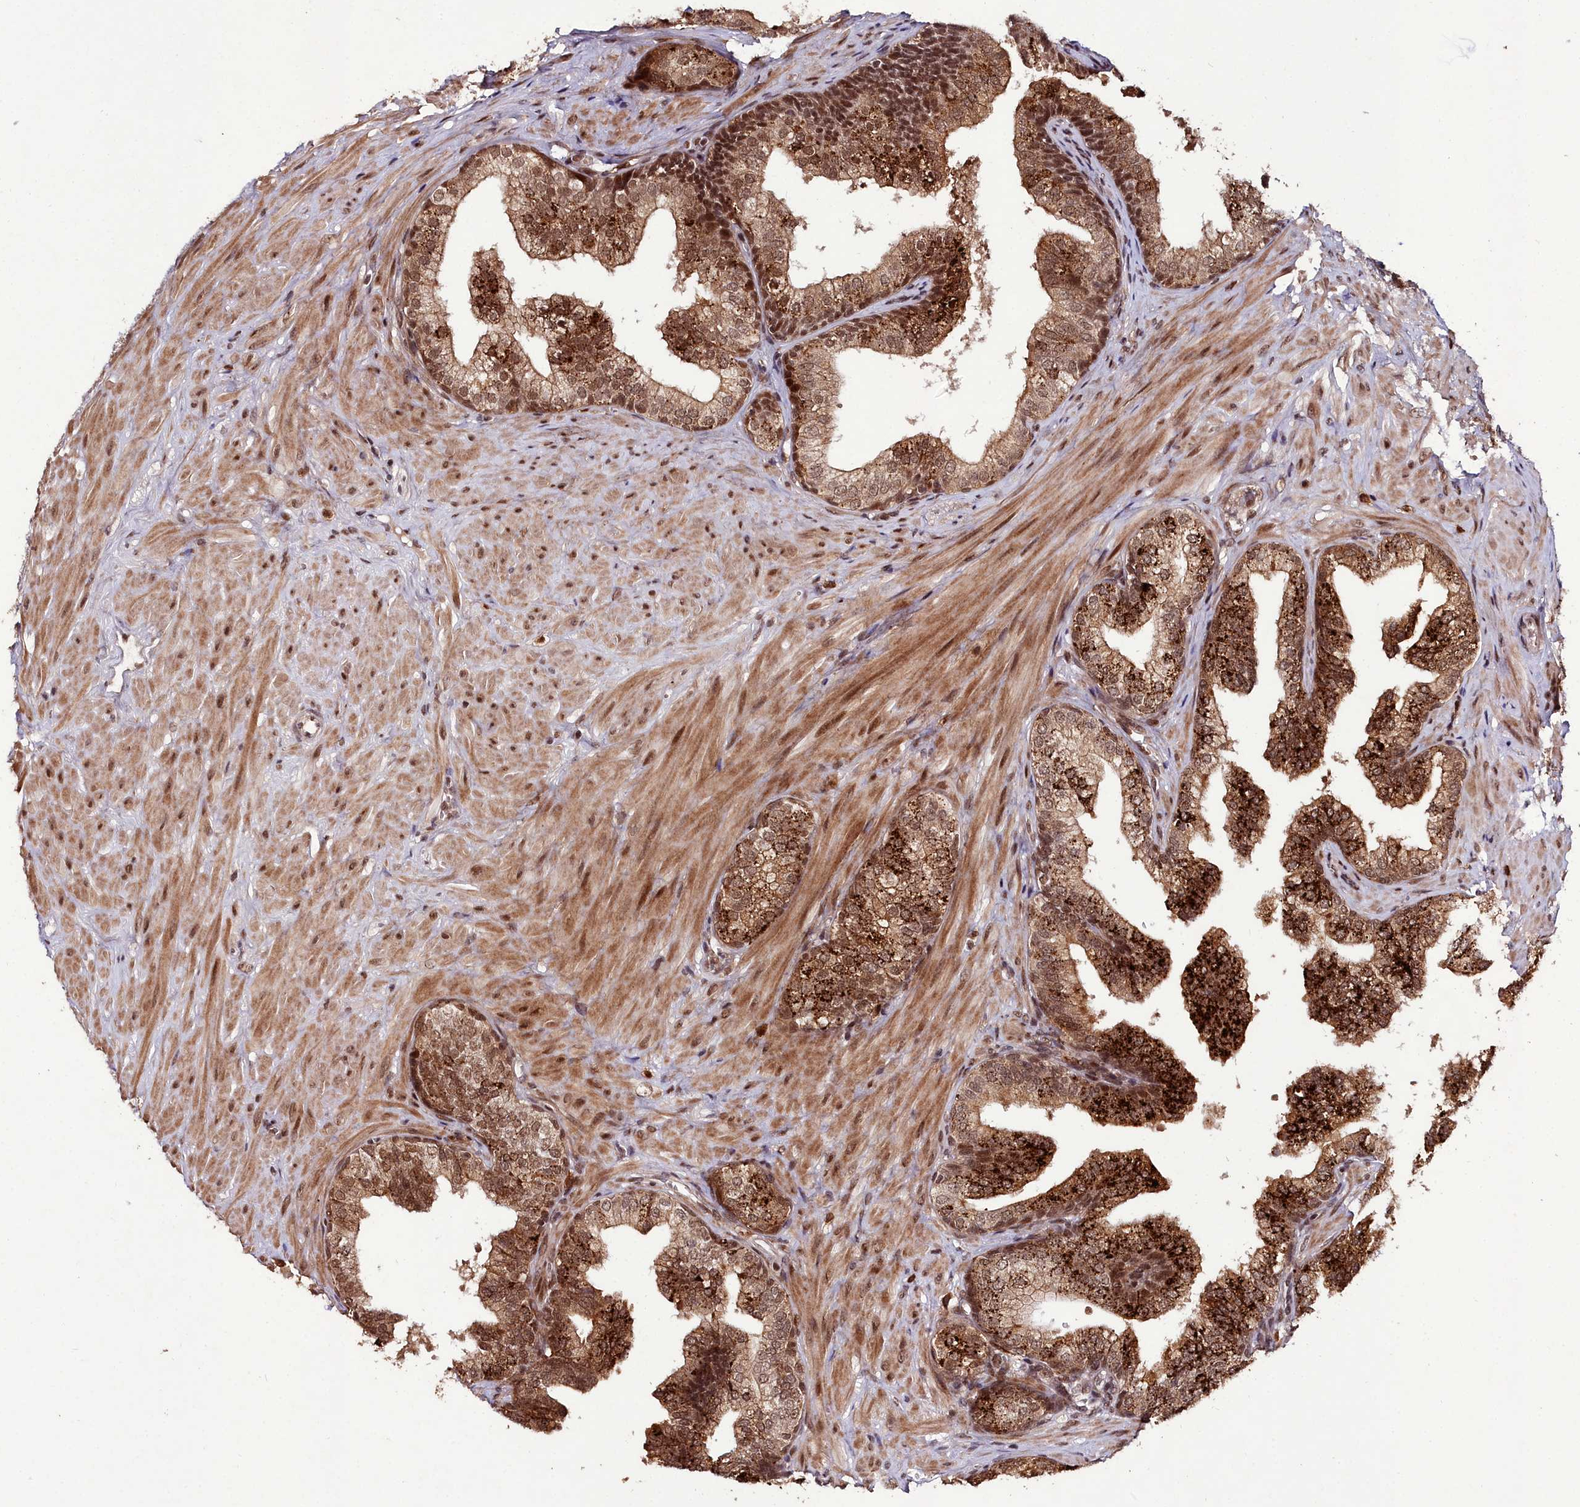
{"staining": {"intensity": "strong", "quantity": ">75%", "location": "cytoplasmic/membranous,nuclear"}, "tissue": "prostate", "cell_type": "Glandular cells", "image_type": "normal", "snomed": [{"axis": "morphology", "description": "Normal tissue, NOS"}, {"axis": "topography", "description": "Prostate"}], "caption": "A high-resolution image shows immunohistochemistry (IHC) staining of benign prostate, which exhibits strong cytoplasmic/membranous,nuclear expression in approximately >75% of glandular cells.", "gene": "CXXC1", "patient": {"sex": "male", "age": 60}}